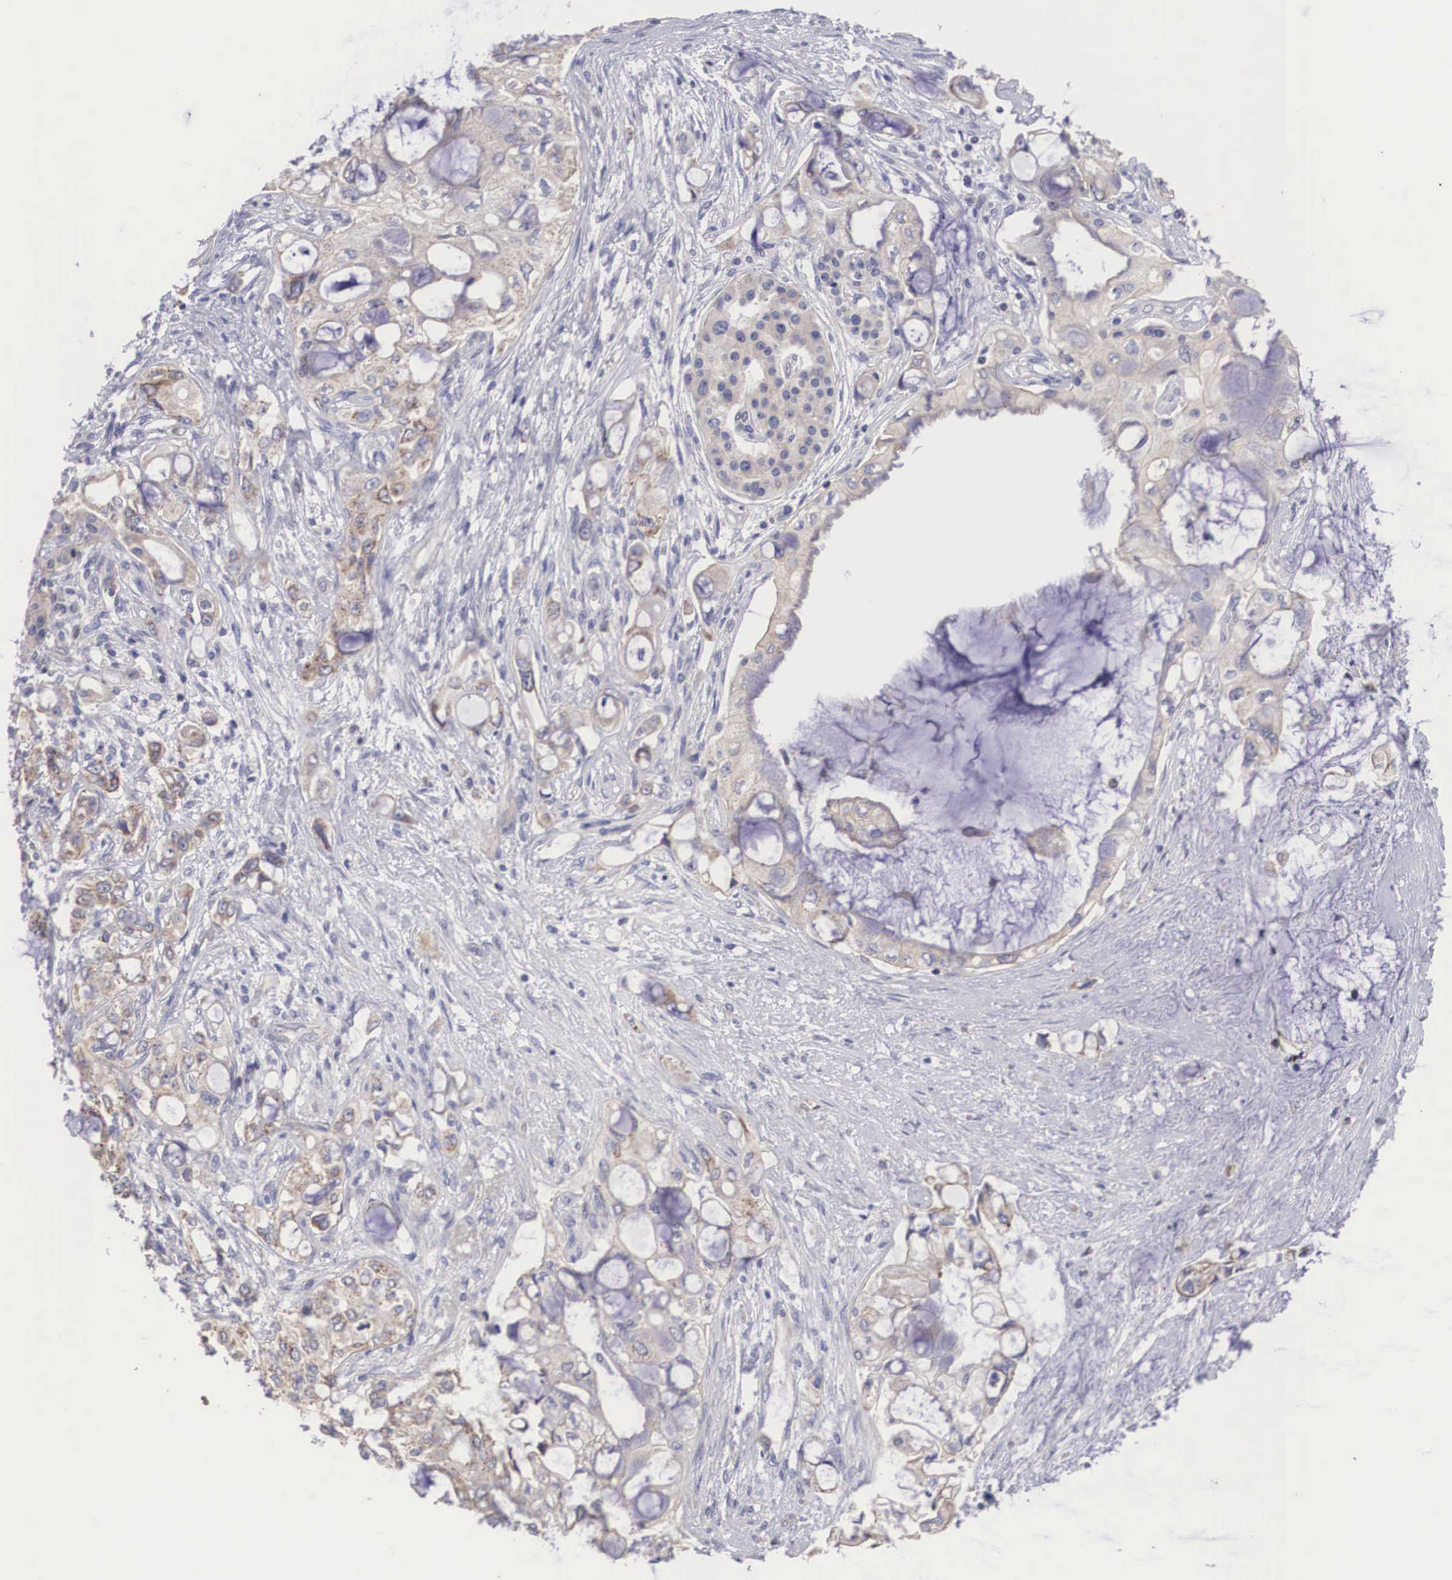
{"staining": {"intensity": "weak", "quantity": "25%-75%", "location": "cytoplasmic/membranous"}, "tissue": "pancreatic cancer", "cell_type": "Tumor cells", "image_type": "cancer", "snomed": [{"axis": "morphology", "description": "Adenocarcinoma, NOS"}, {"axis": "topography", "description": "Pancreas"}], "caption": "Human adenocarcinoma (pancreatic) stained for a protein (brown) demonstrates weak cytoplasmic/membranous positive staining in about 25%-75% of tumor cells.", "gene": "TXLNG", "patient": {"sex": "female", "age": 70}}